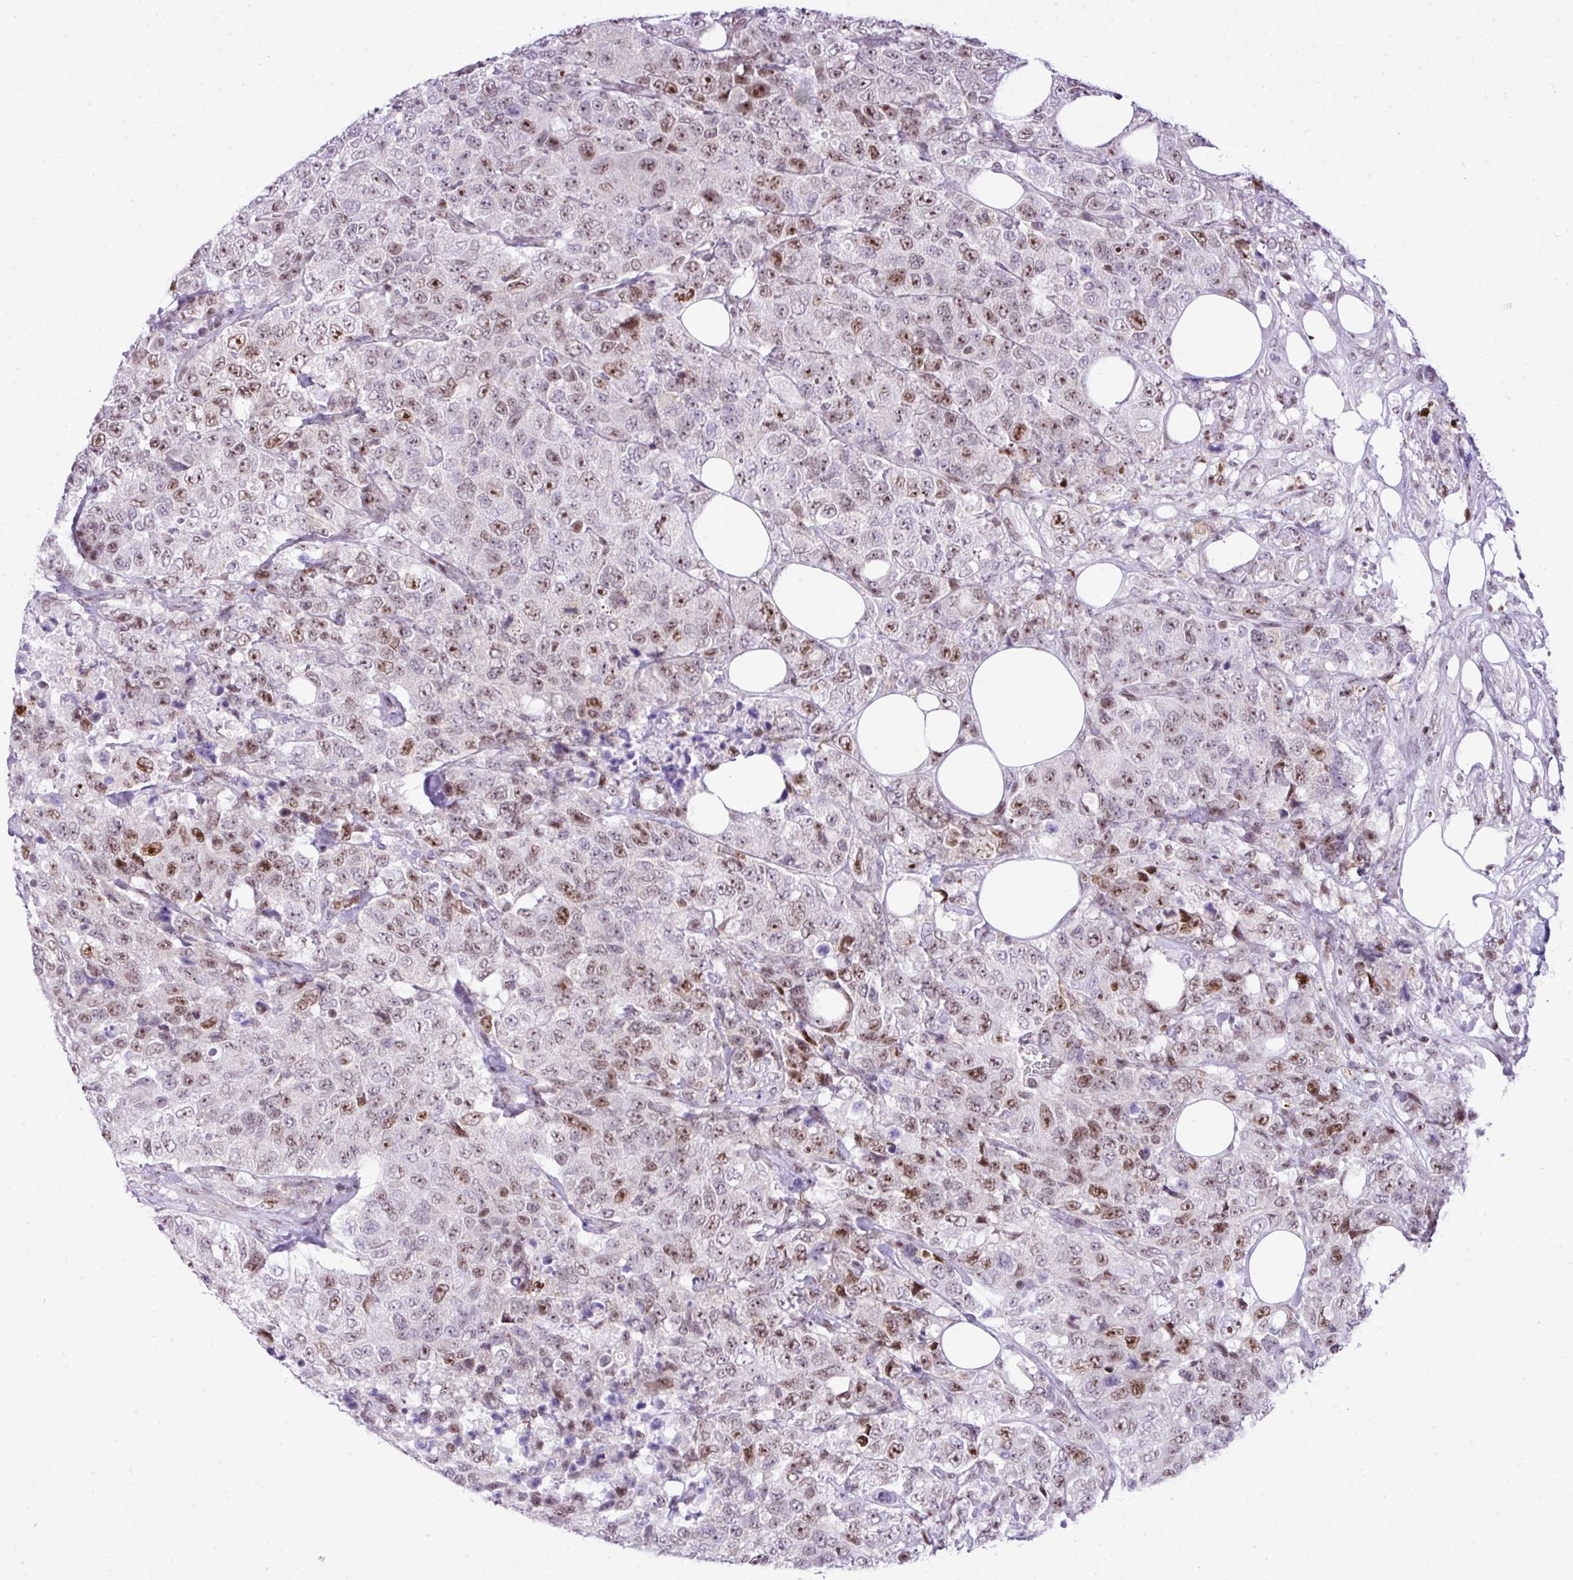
{"staining": {"intensity": "moderate", "quantity": "25%-75%", "location": "nuclear"}, "tissue": "urothelial cancer", "cell_type": "Tumor cells", "image_type": "cancer", "snomed": [{"axis": "morphology", "description": "Urothelial carcinoma, High grade"}, {"axis": "topography", "description": "Urinary bladder"}], "caption": "This is a histology image of immunohistochemistry staining of urothelial cancer, which shows moderate positivity in the nuclear of tumor cells.", "gene": "CCDC137", "patient": {"sex": "female", "age": 78}}